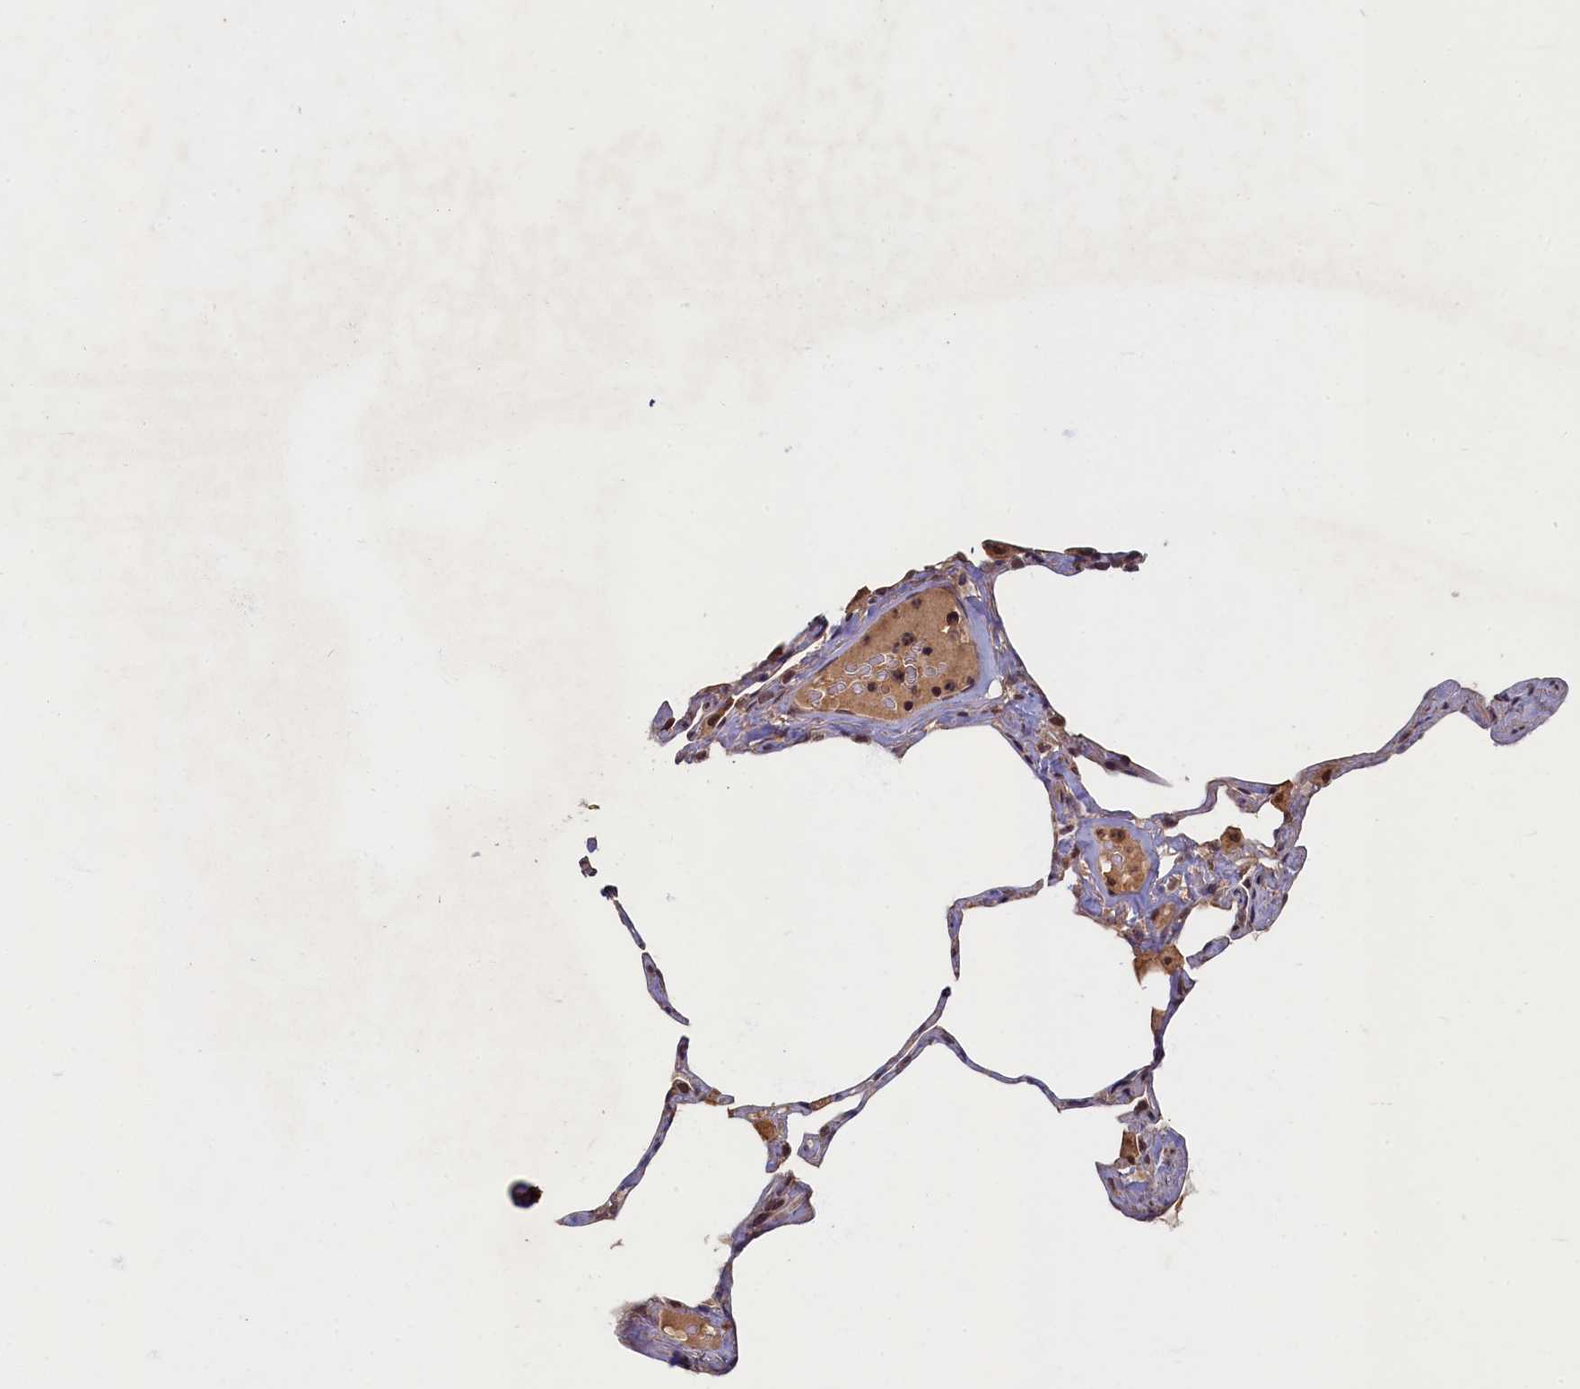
{"staining": {"intensity": "moderate", "quantity": "25%-75%", "location": "cytoplasmic/membranous,nuclear"}, "tissue": "lung", "cell_type": "Alveolar cells", "image_type": "normal", "snomed": [{"axis": "morphology", "description": "Normal tissue, NOS"}, {"axis": "topography", "description": "Lung"}], "caption": "The image displays immunohistochemical staining of benign lung. There is moderate cytoplasmic/membranous,nuclear staining is present in about 25%-75% of alveolar cells. (DAB = brown stain, brightfield microscopy at high magnification).", "gene": "BRCA1", "patient": {"sex": "male", "age": 65}}